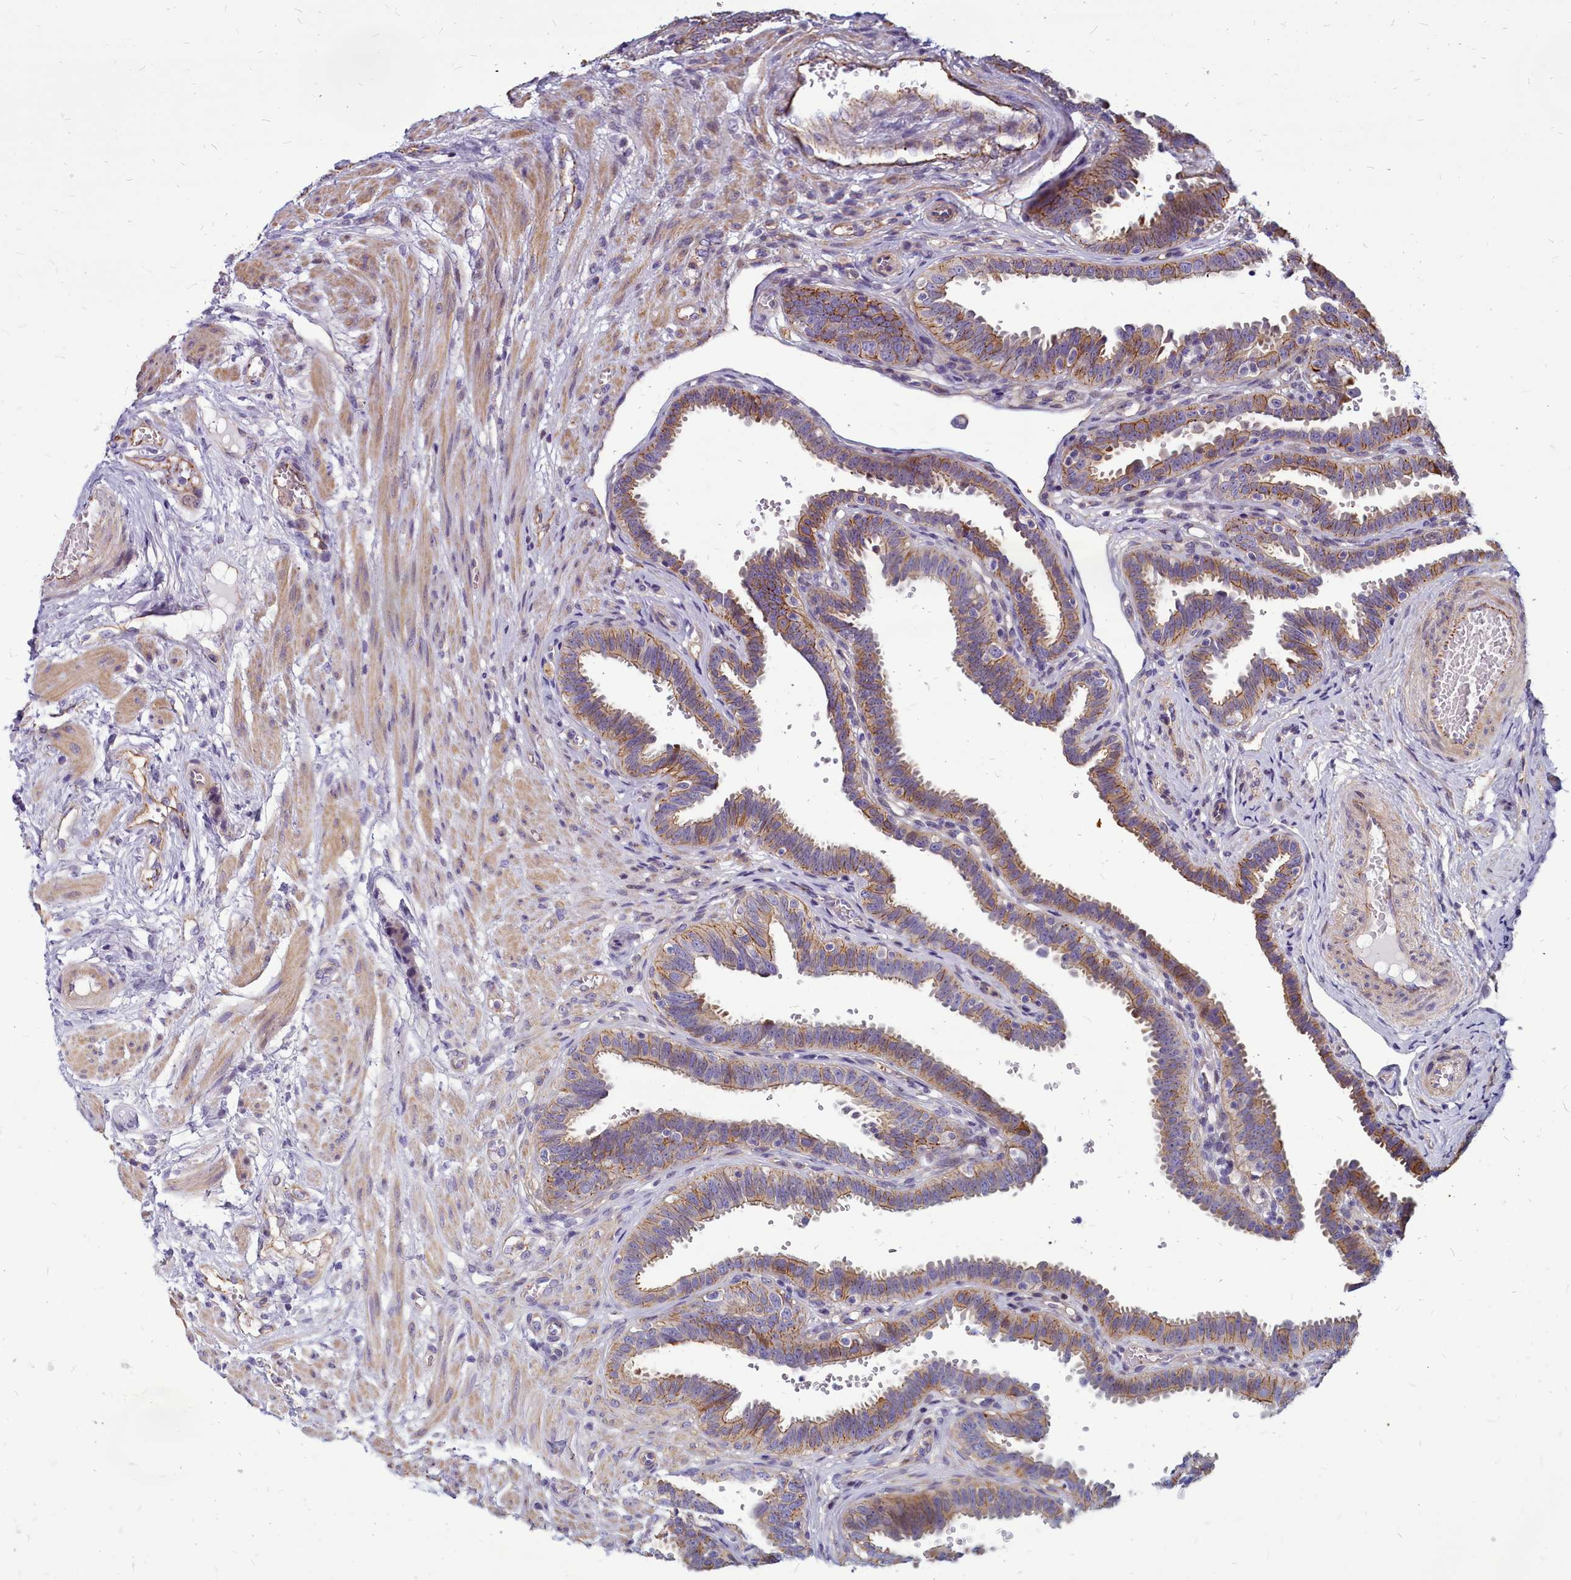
{"staining": {"intensity": "moderate", "quantity": ">75%", "location": "cytoplasmic/membranous"}, "tissue": "fallopian tube", "cell_type": "Glandular cells", "image_type": "normal", "snomed": [{"axis": "morphology", "description": "Normal tissue, NOS"}, {"axis": "topography", "description": "Fallopian tube"}], "caption": "IHC of unremarkable fallopian tube exhibits medium levels of moderate cytoplasmic/membranous staining in approximately >75% of glandular cells.", "gene": "TTC5", "patient": {"sex": "female", "age": 37}}